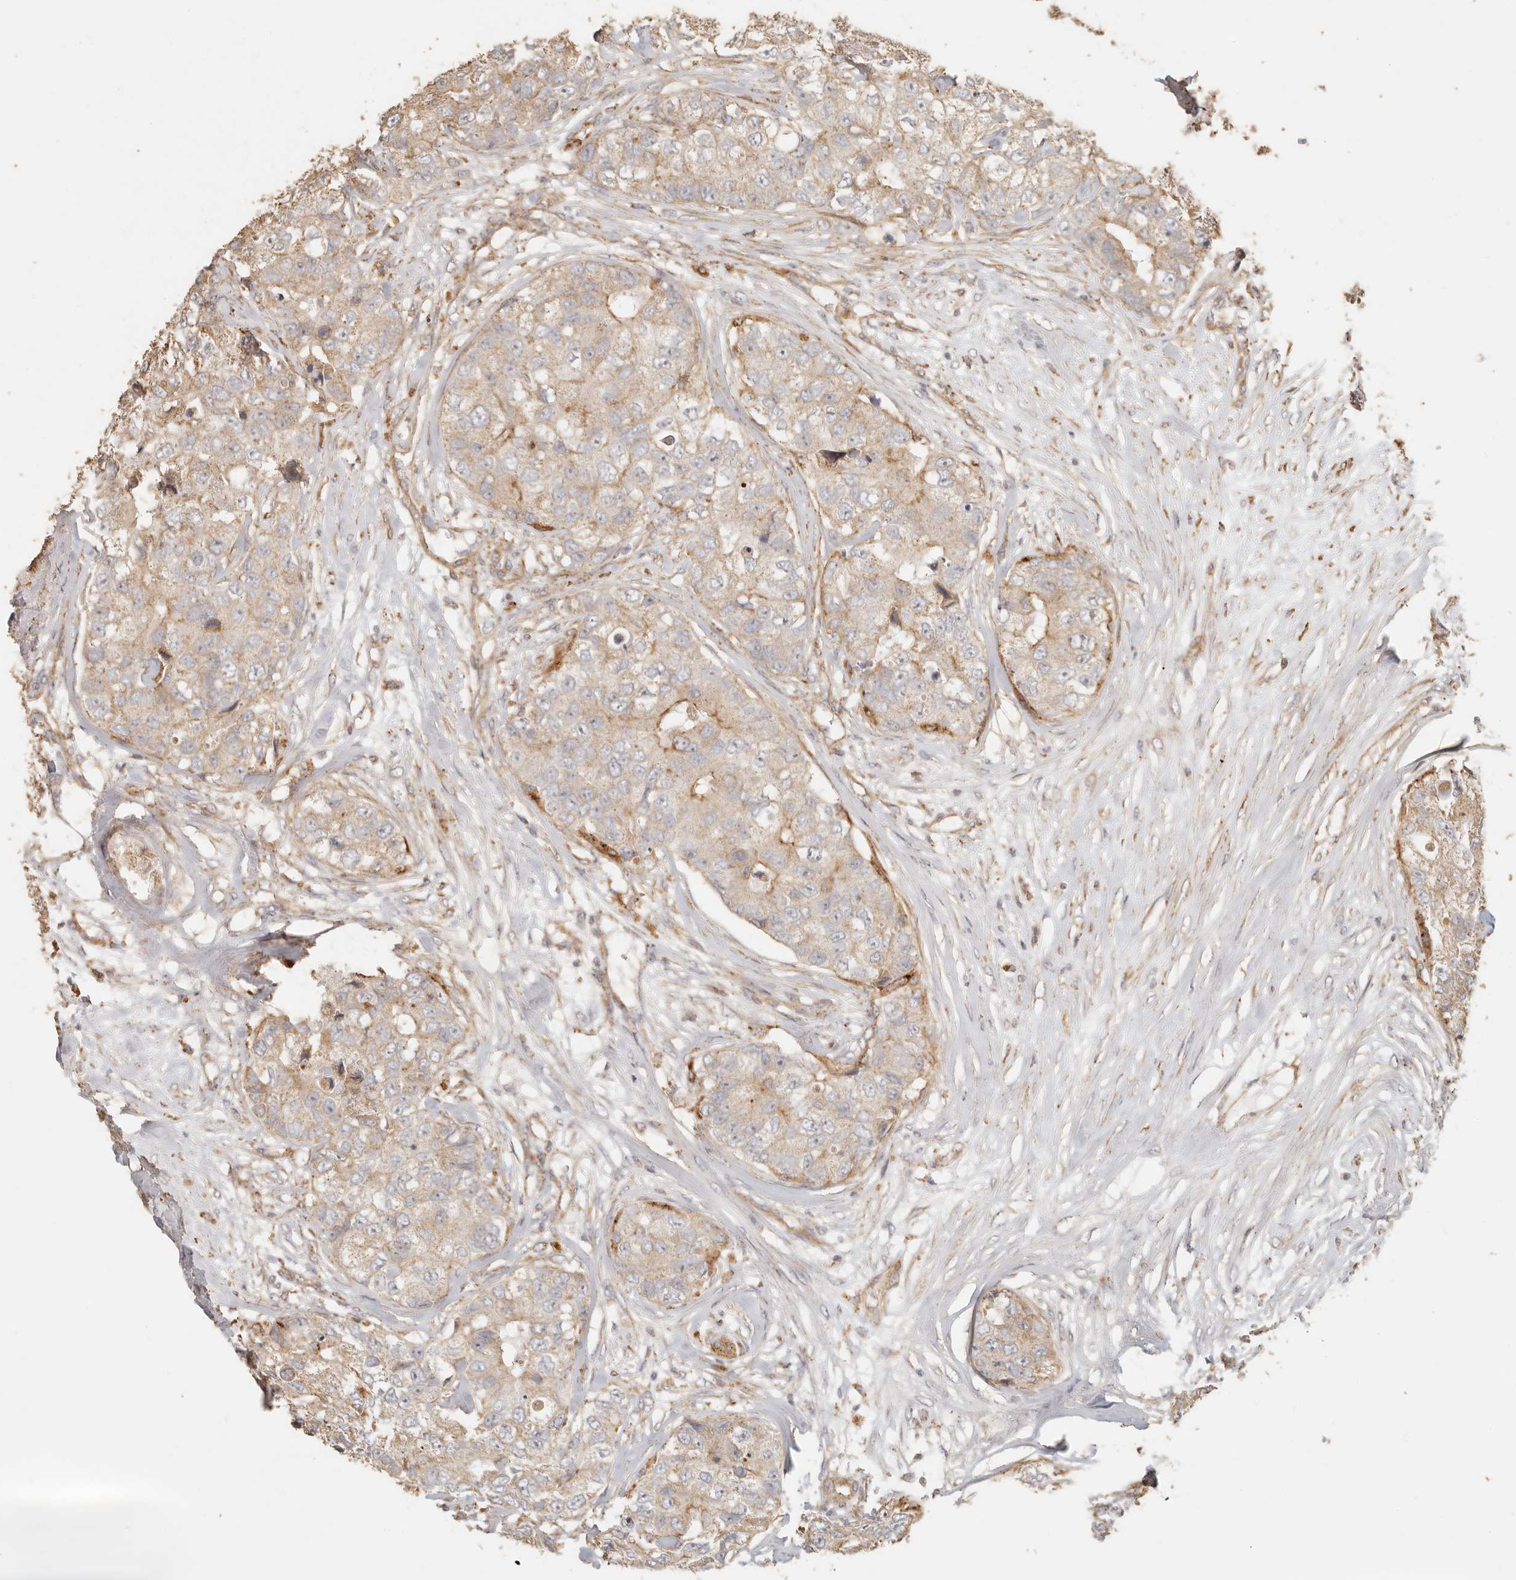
{"staining": {"intensity": "weak", "quantity": "25%-75%", "location": "cytoplasmic/membranous"}, "tissue": "breast cancer", "cell_type": "Tumor cells", "image_type": "cancer", "snomed": [{"axis": "morphology", "description": "Duct carcinoma"}, {"axis": "topography", "description": "Breast"}], "caption": "Breast infiltrating ductal carcinoma tissue displays weak cytoplasmic/membranous expression in approximately 25%-75% of tumor cells", "gene": "PTPN22", "patient": {"sex": "female", "age": 62}}